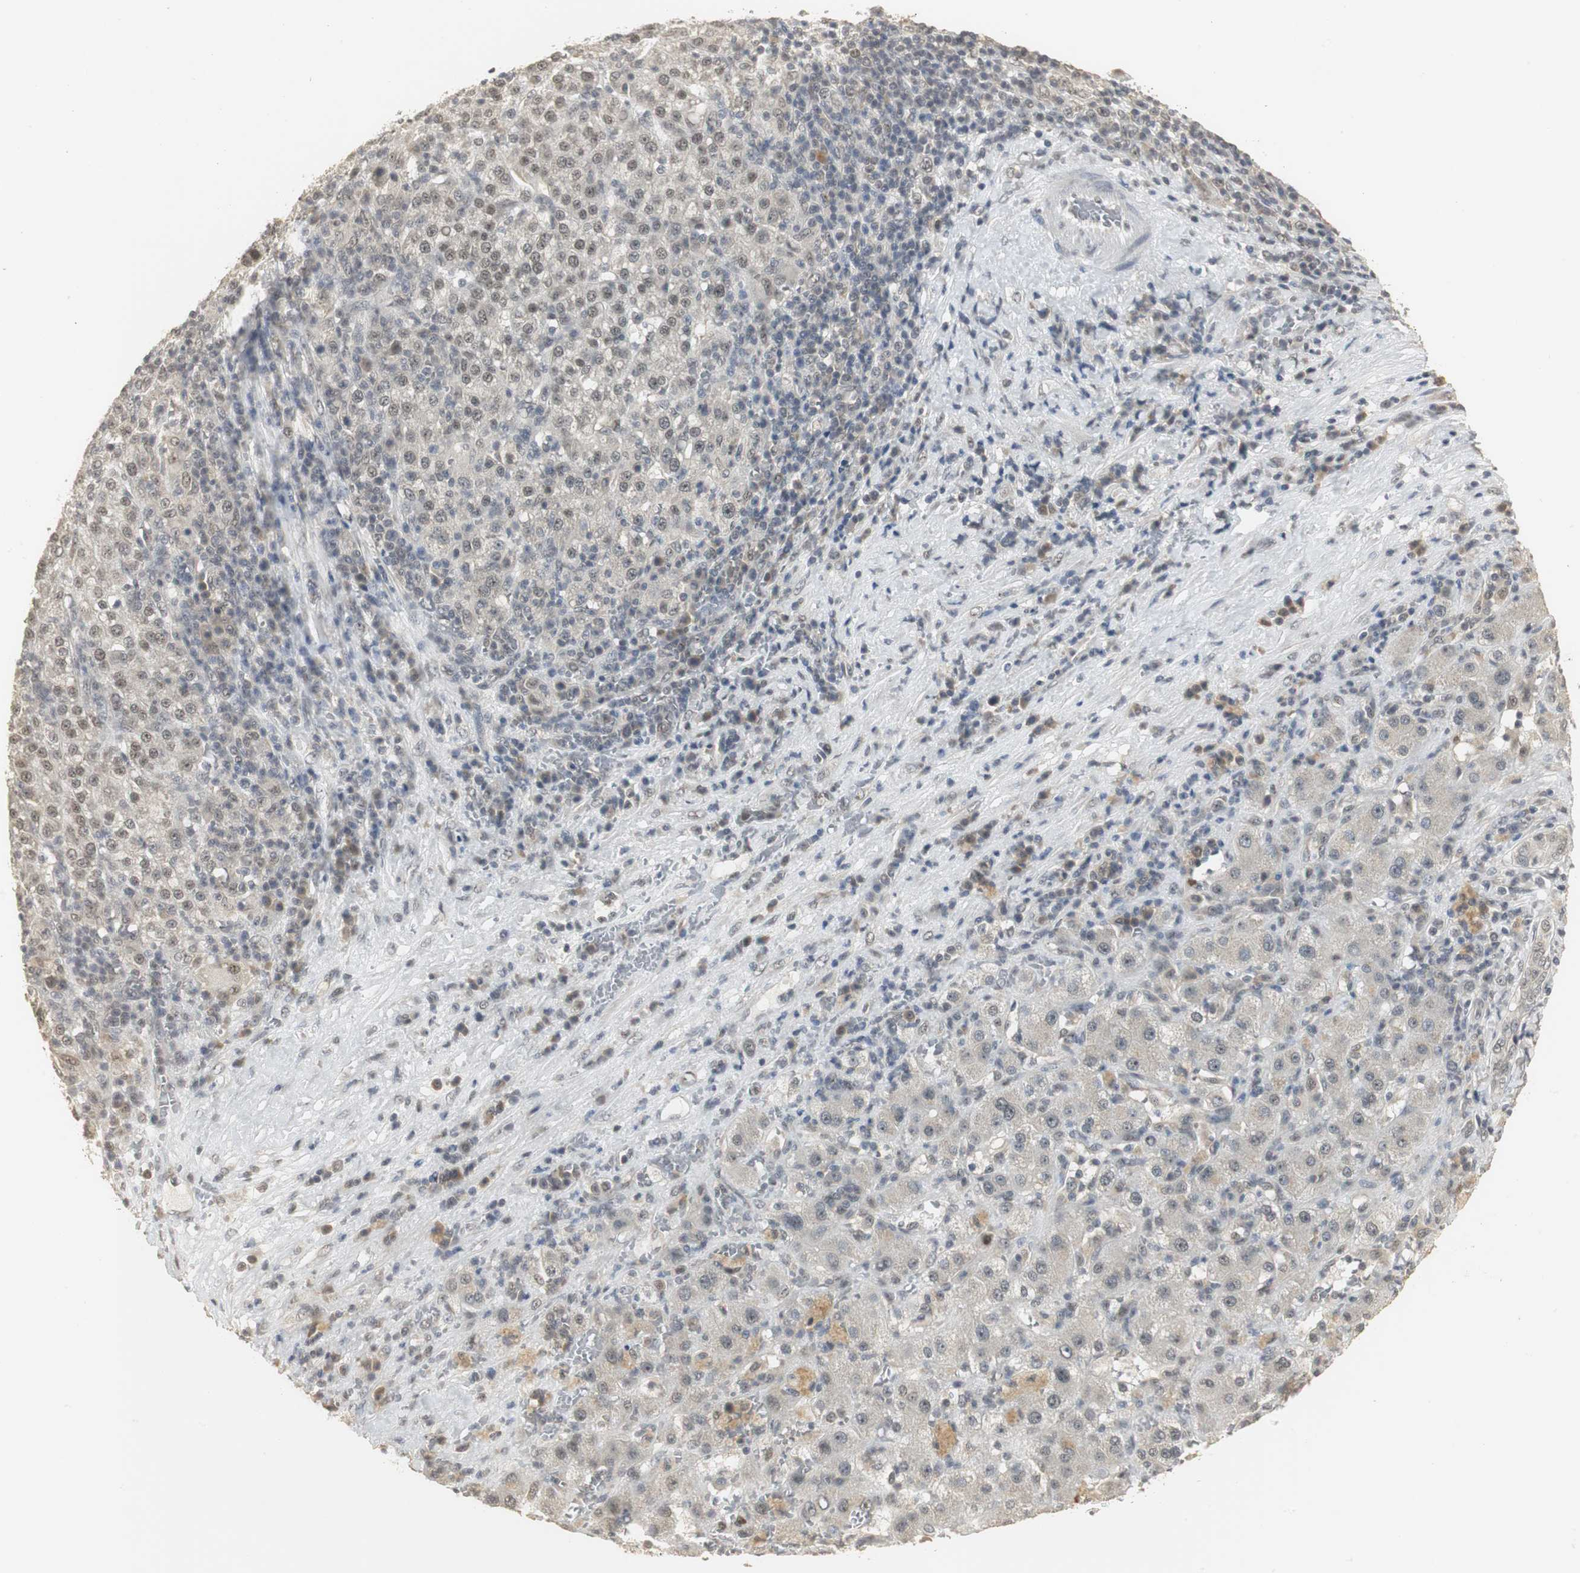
{"staining": {"intensity": "weak", "quantity": "<25%", "location": "cytoplasmic/membranous,nuclear"}, "tissue": "liver cancer", "cell_type": "Tumor cells", "image_type": "cancer", "snomed": [{"axis": "morphology", "description": "Carcinoma, Hepatocellular, NOS"}, {"axis": "topography", "description": "Liver"}], "caption": "High power microscopy histopathology image of an immunohistochemistry (IHC) histopathology image of liver cancer, revealing no significant positivity in tumor cells. The staining is performed using DAB brown chromogen with nuclei counter-stained in using hematoxylin.", "gene": "ELOA", "patient": {"sex": "female", "age": 58}}